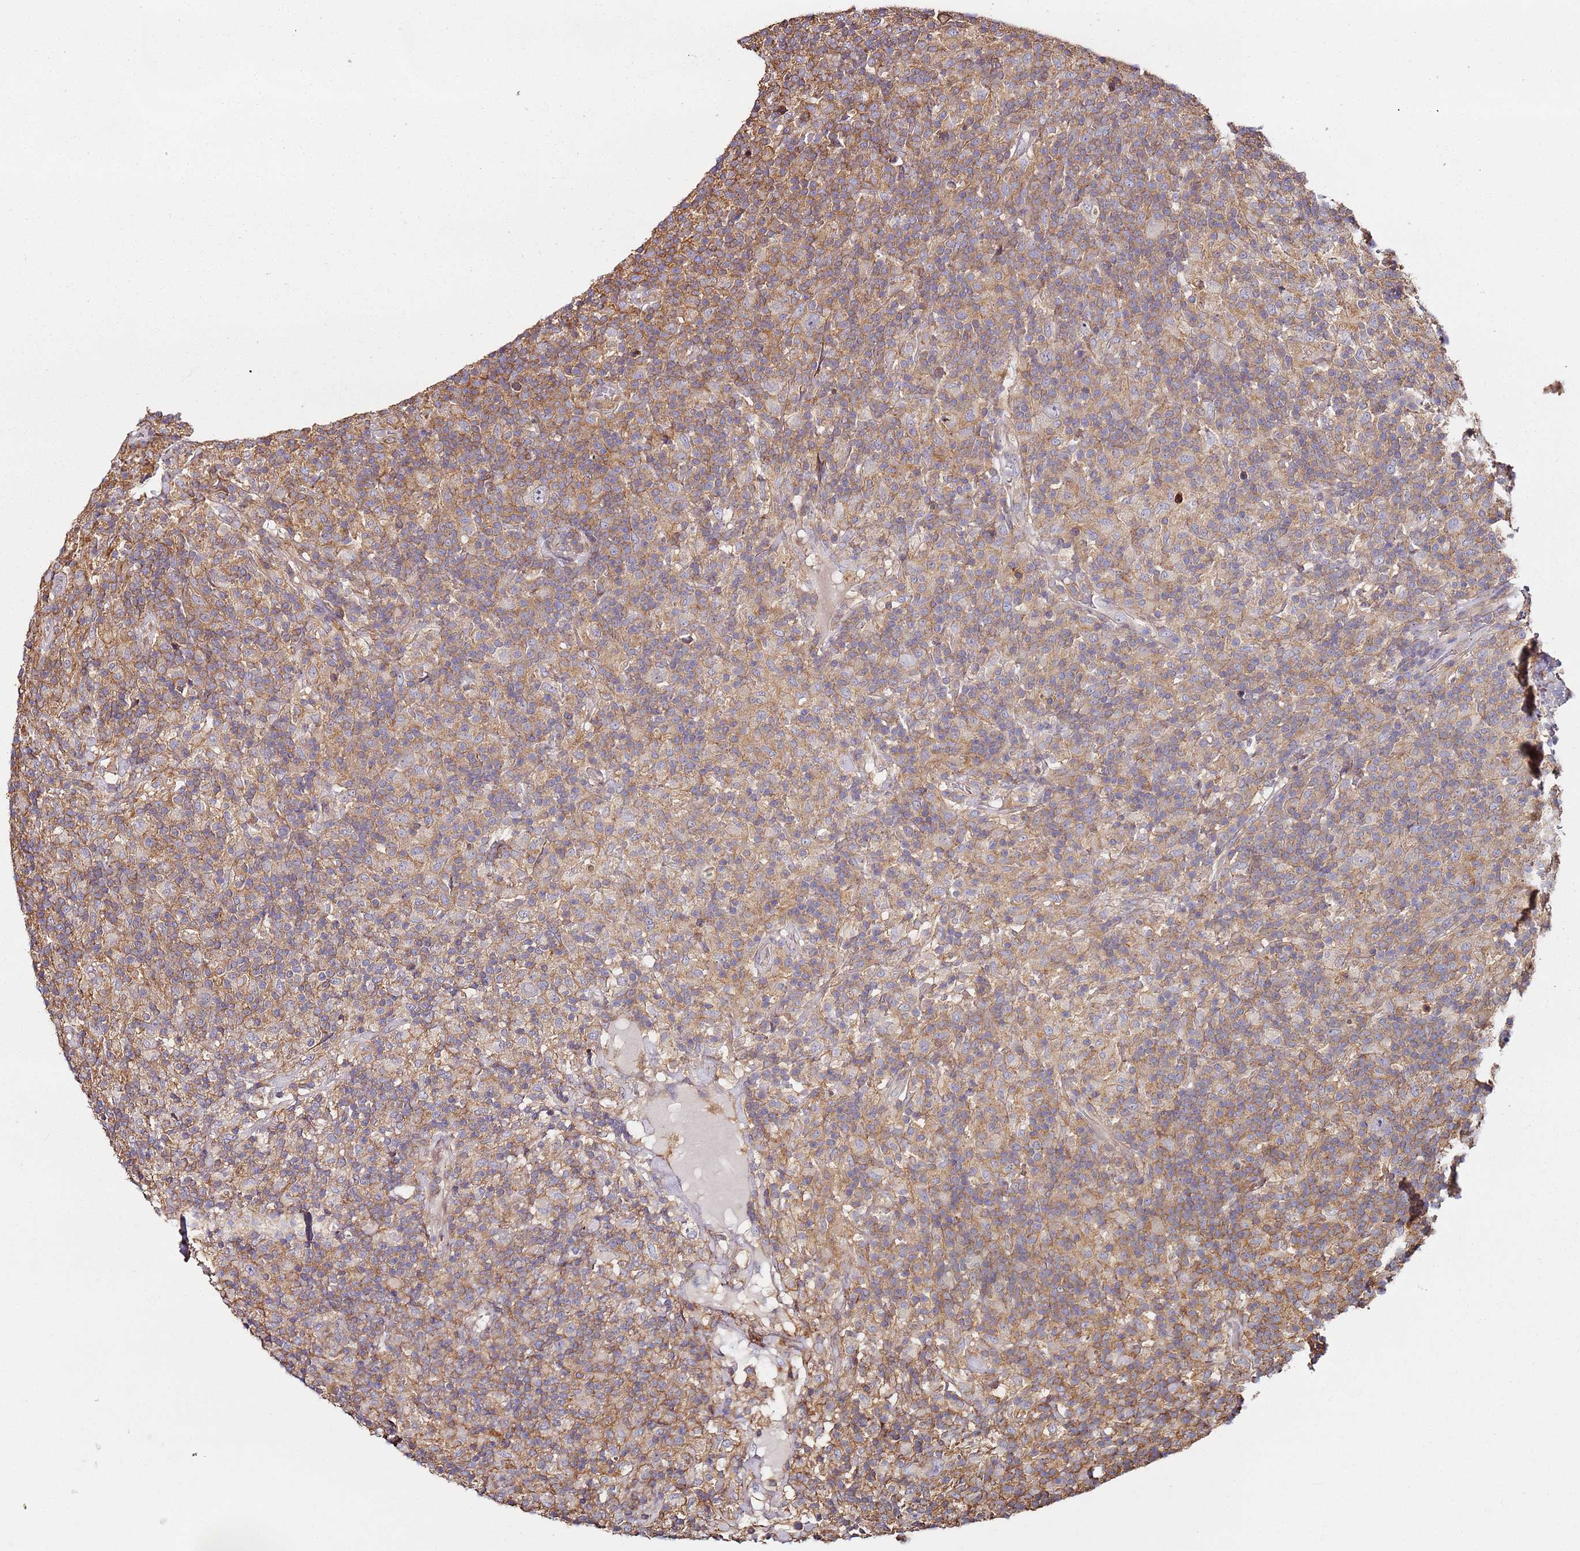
{"staining": {"intensity": "negative", "quantity": "none", "location": "none"}, "tissue": "lymphoma", "cell_type": "Tumor cells", "image_type": "cancer", "snomed": [{"axis": "morphology", "description": "Hodgkin's disease, NOS"}, {"axis": "topography", "description": "Lymph node"}], "caption": "Hodgkin's disease was stained to show a protein in brown. There is no significant expression in tumor cells. (DAB immunohistochemistry (IHC) visualized using brightfield microscopy, high magnification).", "gene": "CYP2U1", "patient": {"sex": "male", "age": 70}}